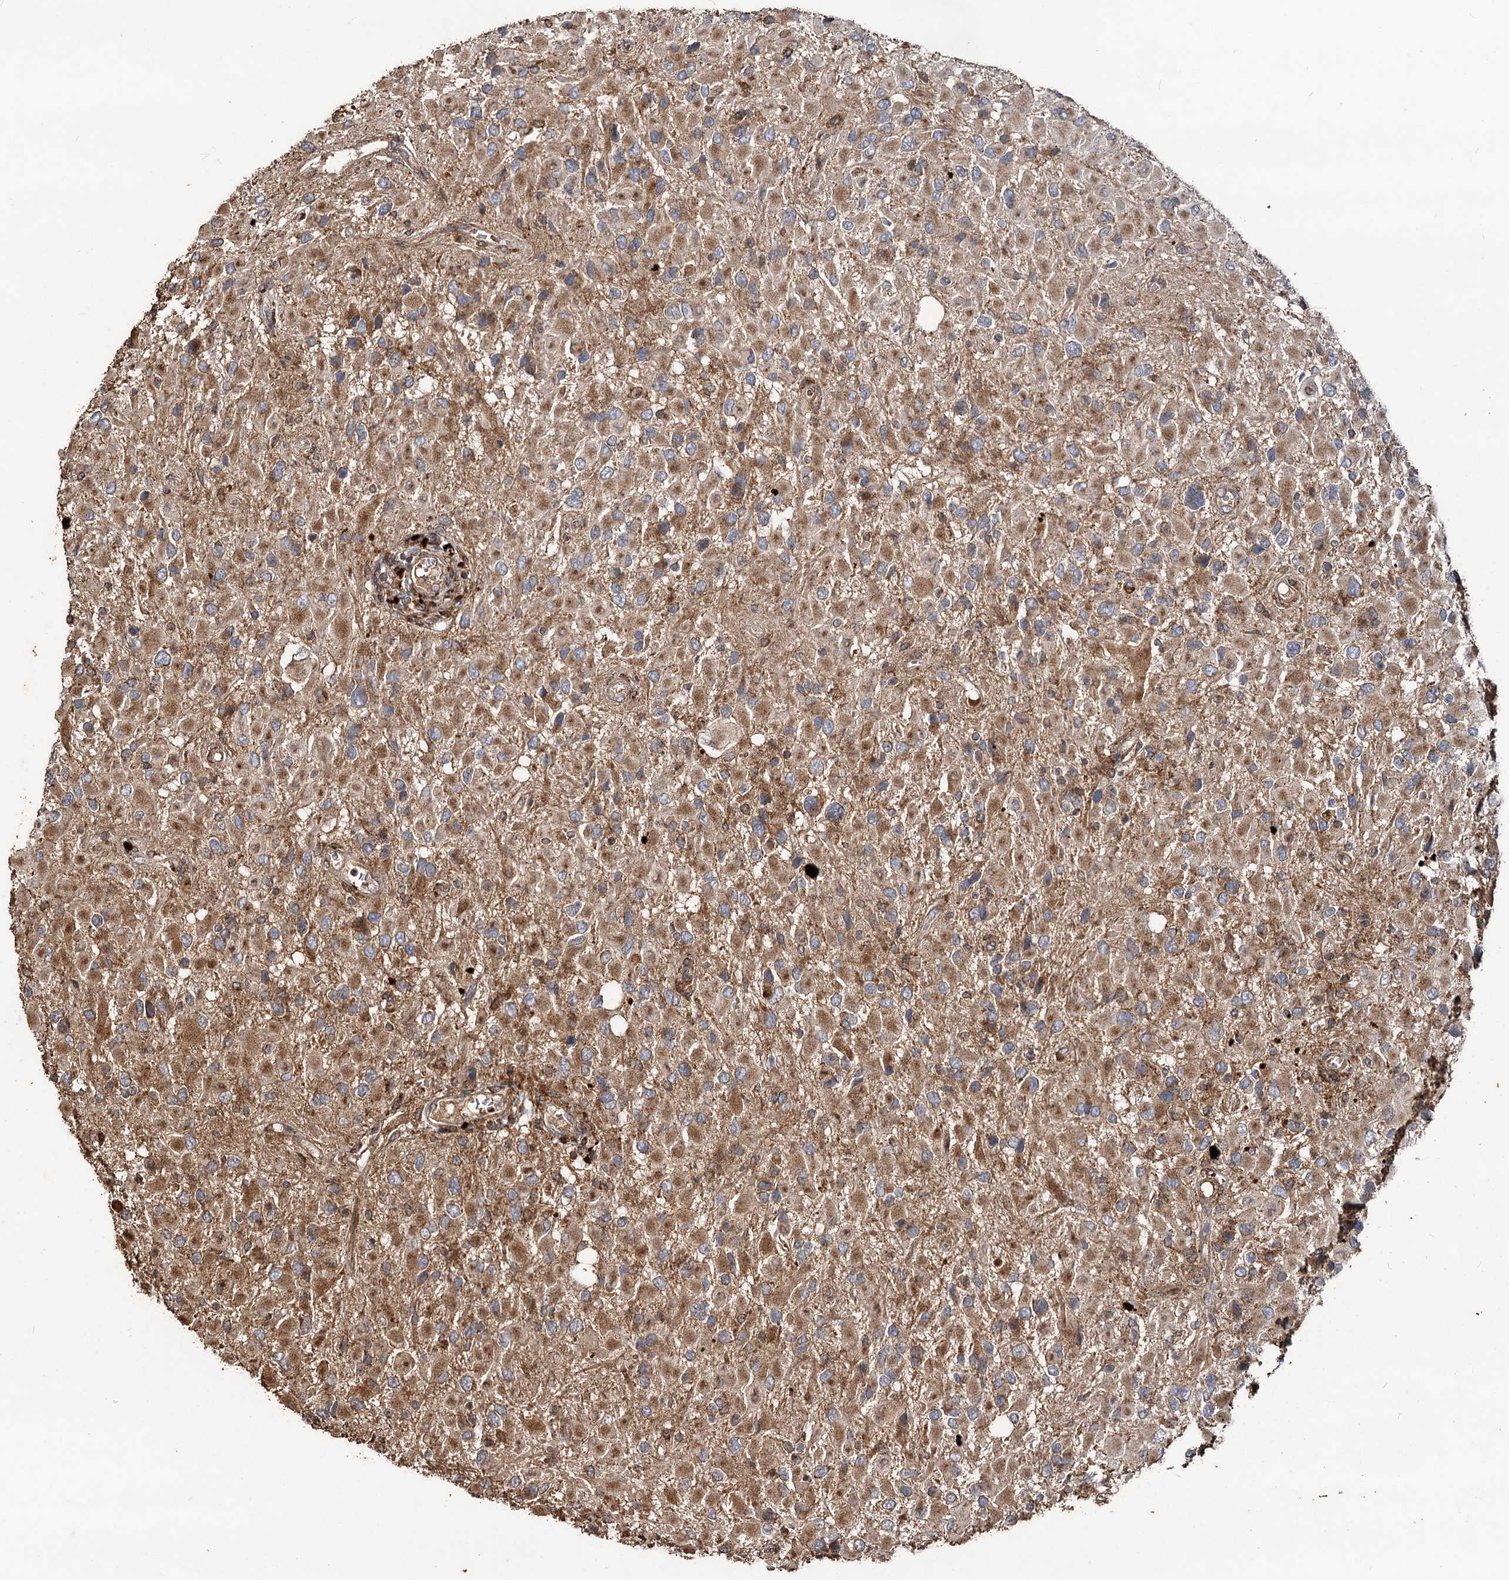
{"staining": {"intensity": "moderate", "quantity": ">75%", "location": "cytoplasmic/membranous"}, "tissue": "glioma", "cell_type": "Tumor cells", "image_type": "cancer", "snomed": [{"axis": "morphology", "description": "Glioma, malignant, High grade"}, {"axis": "topography", "description": "Brain"}], "caption": "Moderate cytoplasmic/membranous staining is seen in about >75% of tumor cells in malignant glioma (high-grade). Immunohistochemistry stains the protein of interest in brown and the nuclei are stained blue.", "gene": "NOTCH2NLA", "patient": {"sex": "male", "age": 53}}